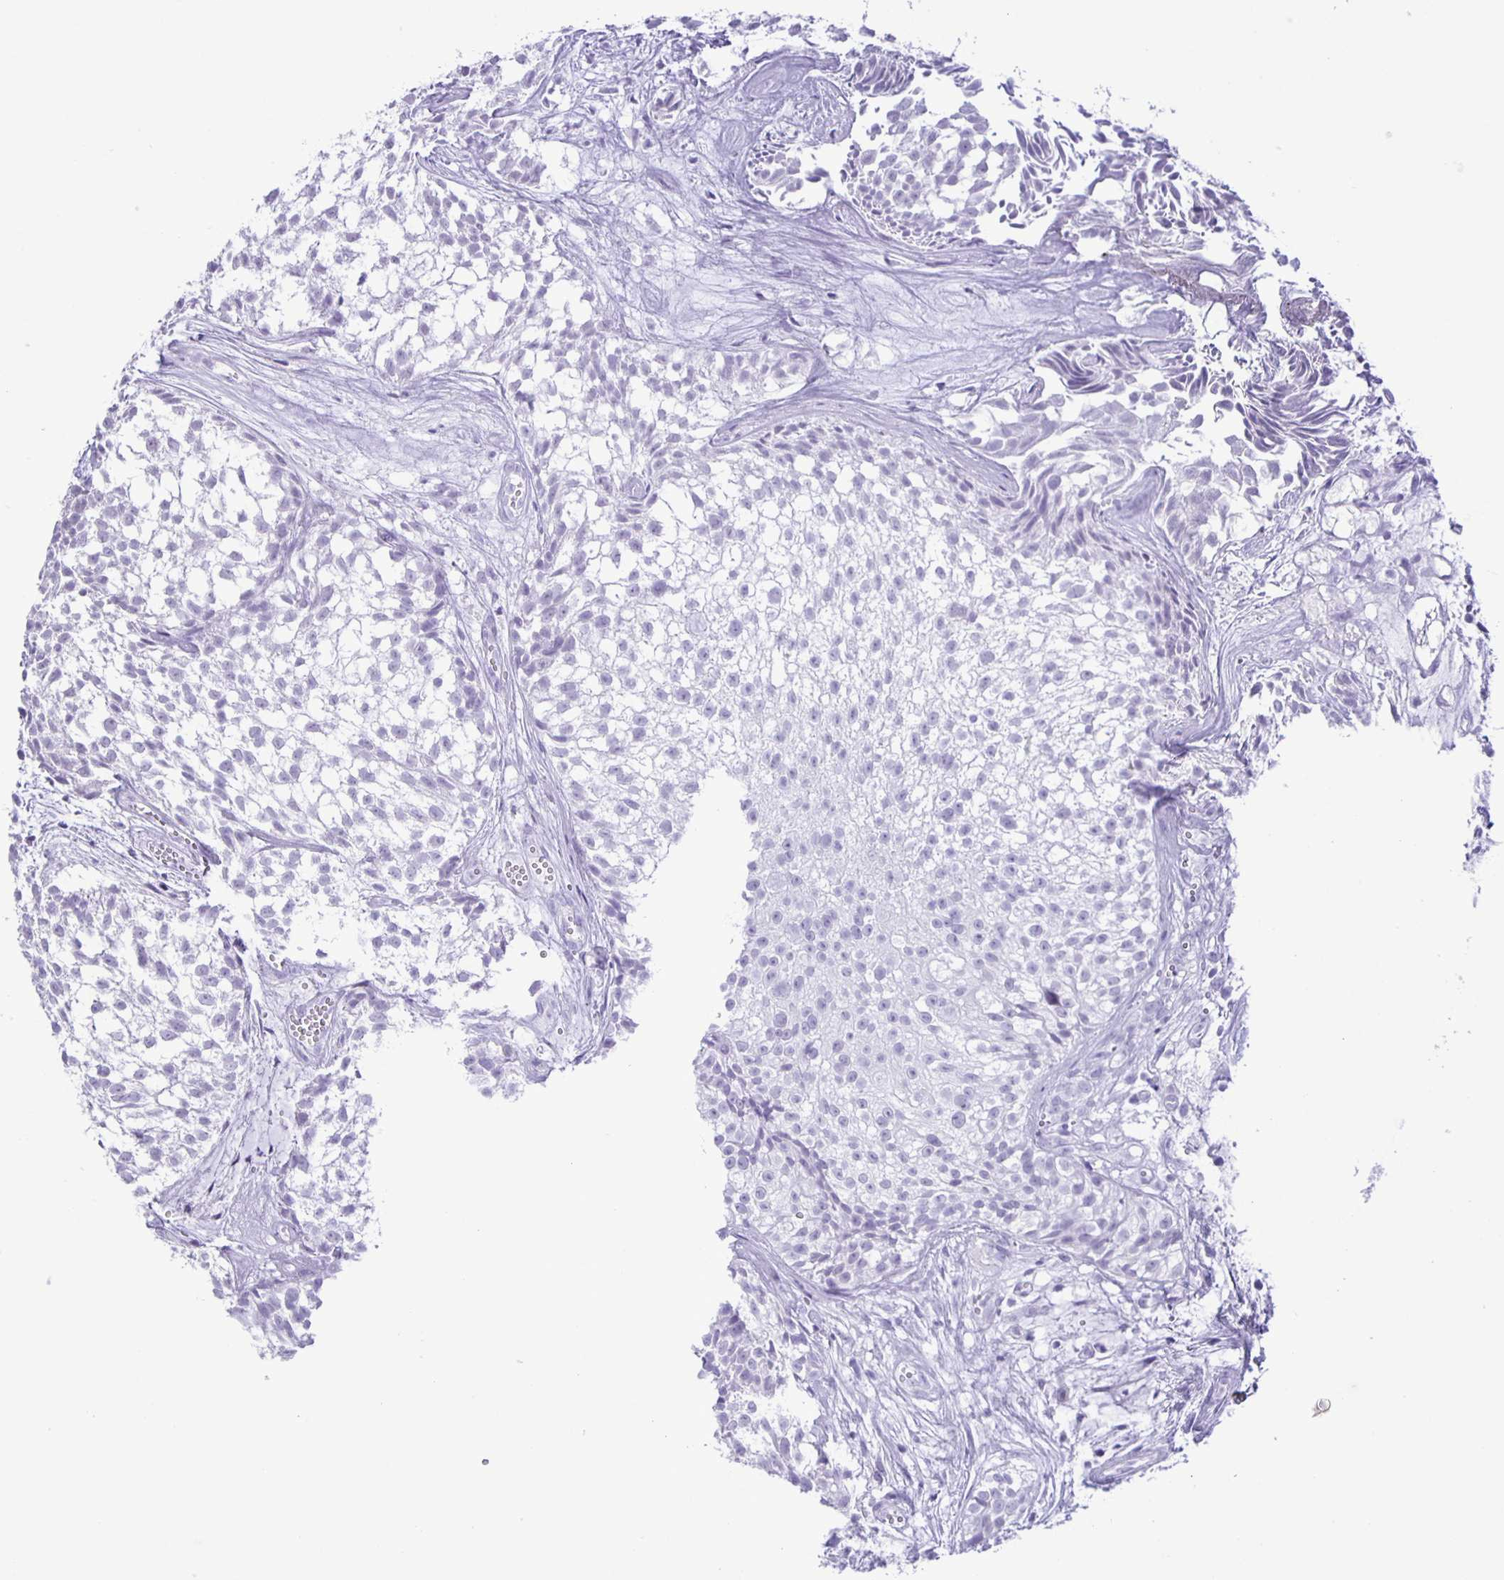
{"staining": {"intensity": "negative", "quantity": "none", "location": "none"}, "tissue": "urothelial cancer", "cell_type": "Tumor cells", "image_type": "cancer", "snomed": [{"axis": "morphology", "description": "Urothelial carcinoma, Low grade"}, {"axis": "topography", "description": "Urinary bladder"}], "caption": "This image is of low-grade urothelial carcinoma stained with immunohistochemistry (IHC) to label a protein in brown with the nuclei are counter-stained blue. There is no staining in tumor cells. (DAB IHC, high magnification).", "gene": "EZHIP", "patient": {"sex": "male", "age": 70}}